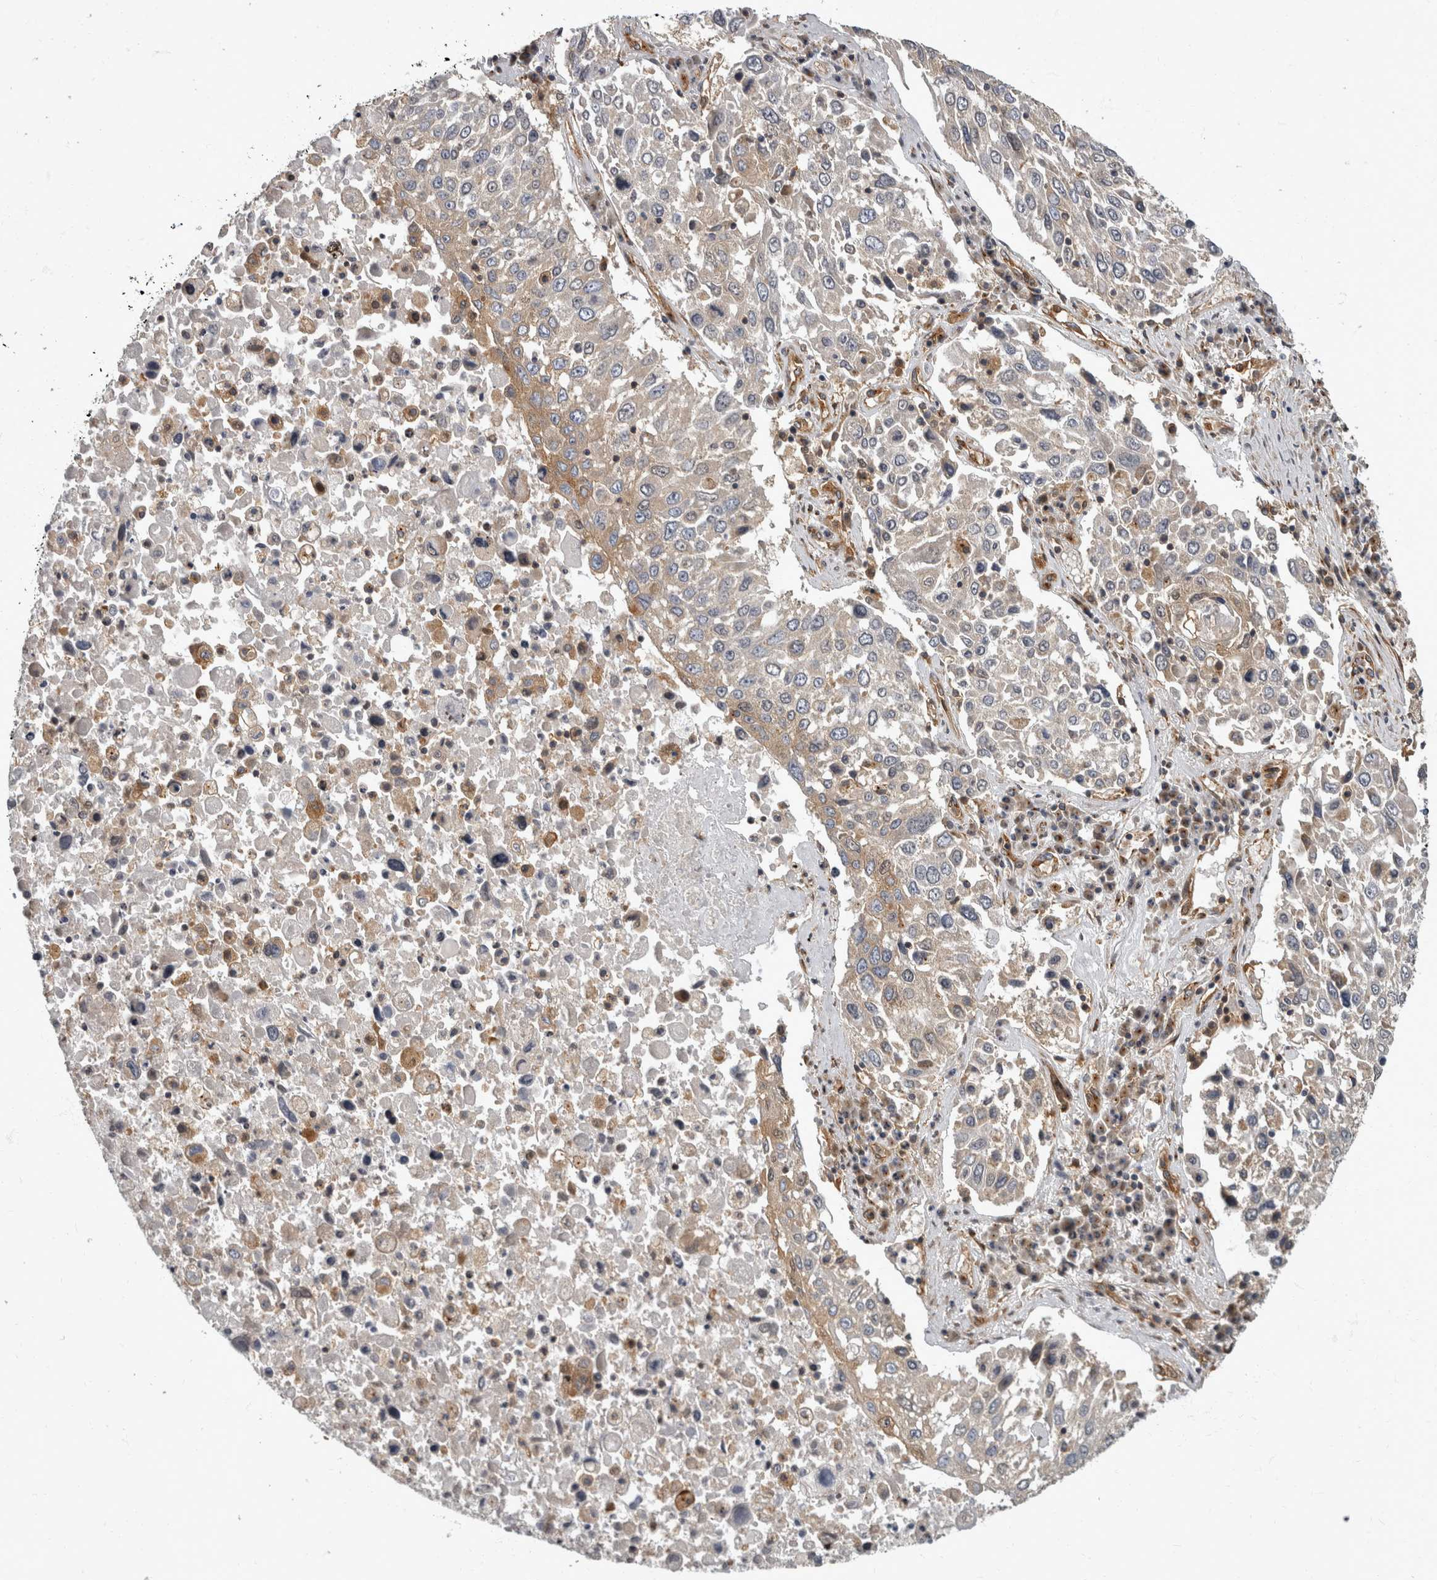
{"staining": {"intensity": "weak", "quantity": "<25%", "location": "cytoplasmic/membranous"}, "tissue": "lung cancer", "cell_type": "Tumor cells", "image_type": "cancer", "snomed": [{"axis": "morphology", "description": "Squamous cell carcinoma, NOS"}, {"axis": "topography", "description": "Lung"}], "caption": "Immunohistochemical staining of human lung squamous cell carcinoma shows no significant expression in tumor cells.", "gene": "HOOK3", "patient": {"sex": "male", "age": 65}}